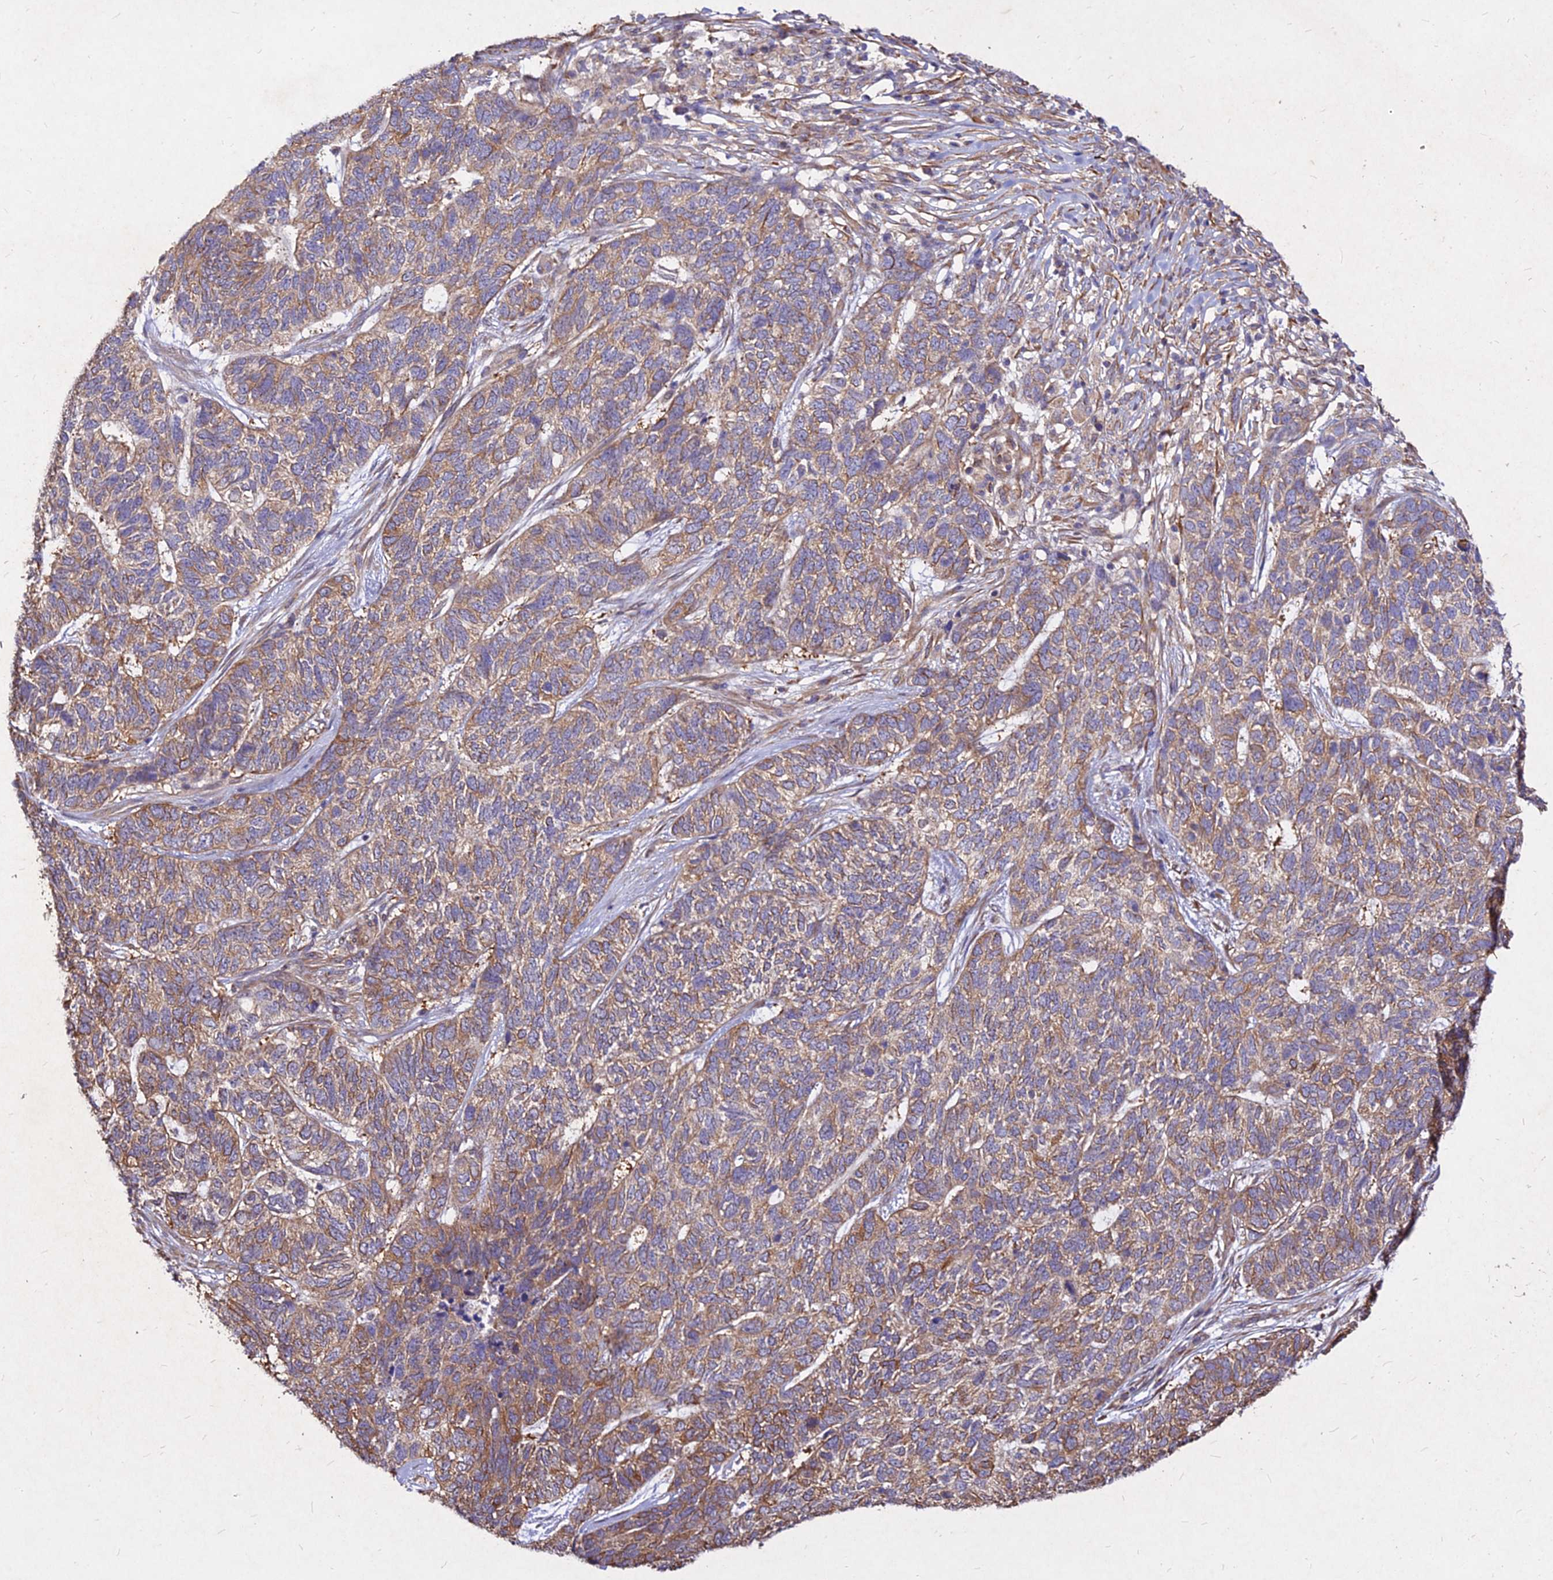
{"staining": {"intensity": "moderate", "quantity": "25%-75%", "location": "cytoplasmic/membranous"}, "tissue": "skin cancer", "cell_type": "Tumor cells", "image_type": "cancer", "snomed": [{"axis": "morphology", "description": "Basal cell carcinoma"}, {"axis": "topography", "description": "Skin"}], "caption": "There is medium levels of moderate cytoplasmic/membranous staining in tumor cells of basal cell carcinoma (skin), as demonstrated by immunohistochemical staining (brown color).", "gene": "SKA1", "patient": {"sex": "female", "age": 65}}